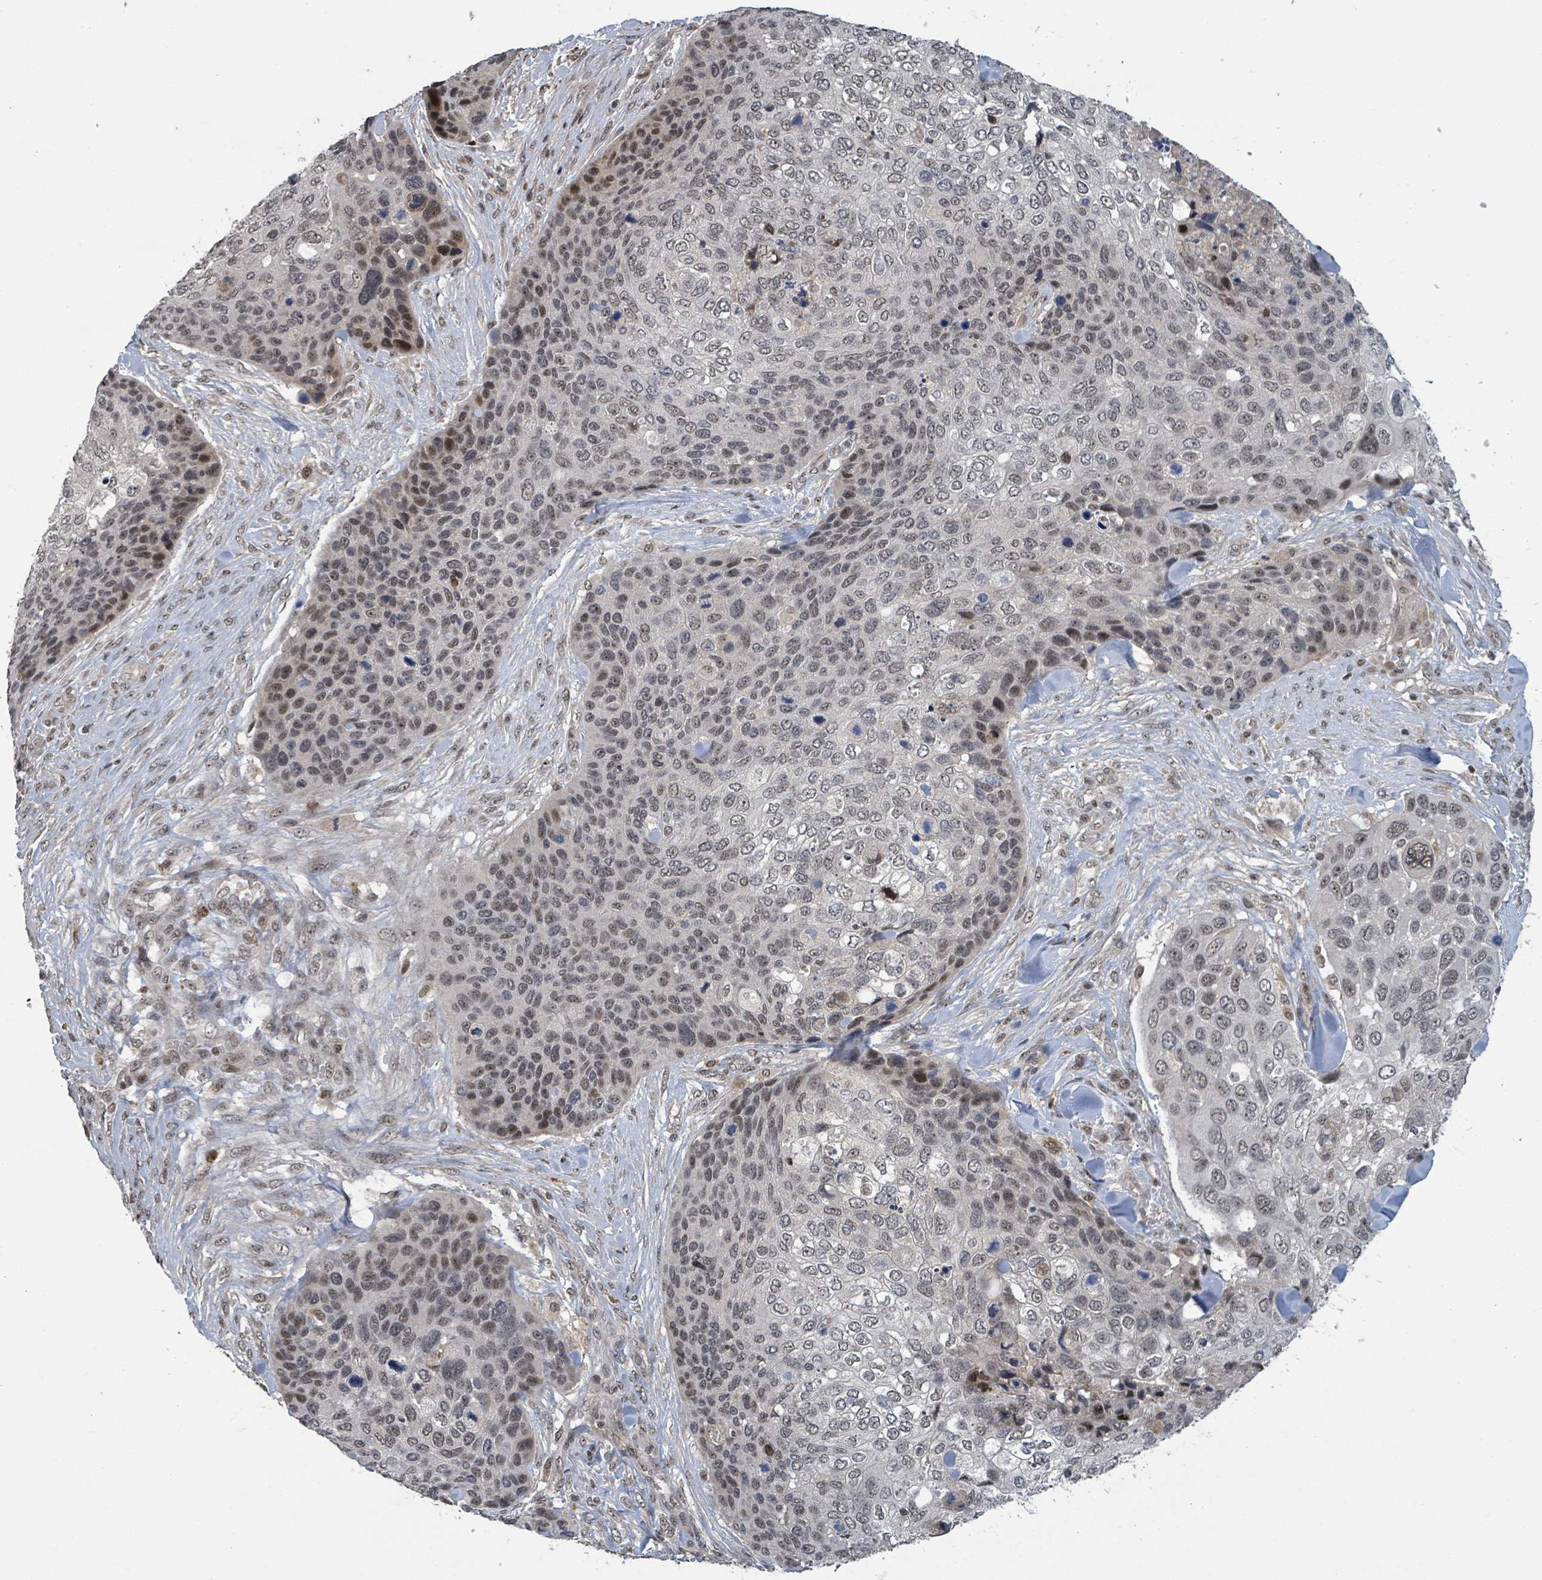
{"staining": {"intensity": "moderate", "quantity": "25%-75%", "location": "nuclear"}, "tissue": "skin cancer", "cell_type": "Tumor cells", "image_type": "cancer", "snomed": [{"axis": "morphology", "description": "Basal cell carcinoma"}, {"axis": "topography", "description": "Skin"}], "caption": "A brown stain shows moderate nuclear expression of a protein in human basal cell carcinoma (skin) tumor cells.", "gene": "ZBTB14", "patient": {"sex": "female", "age": 74}}